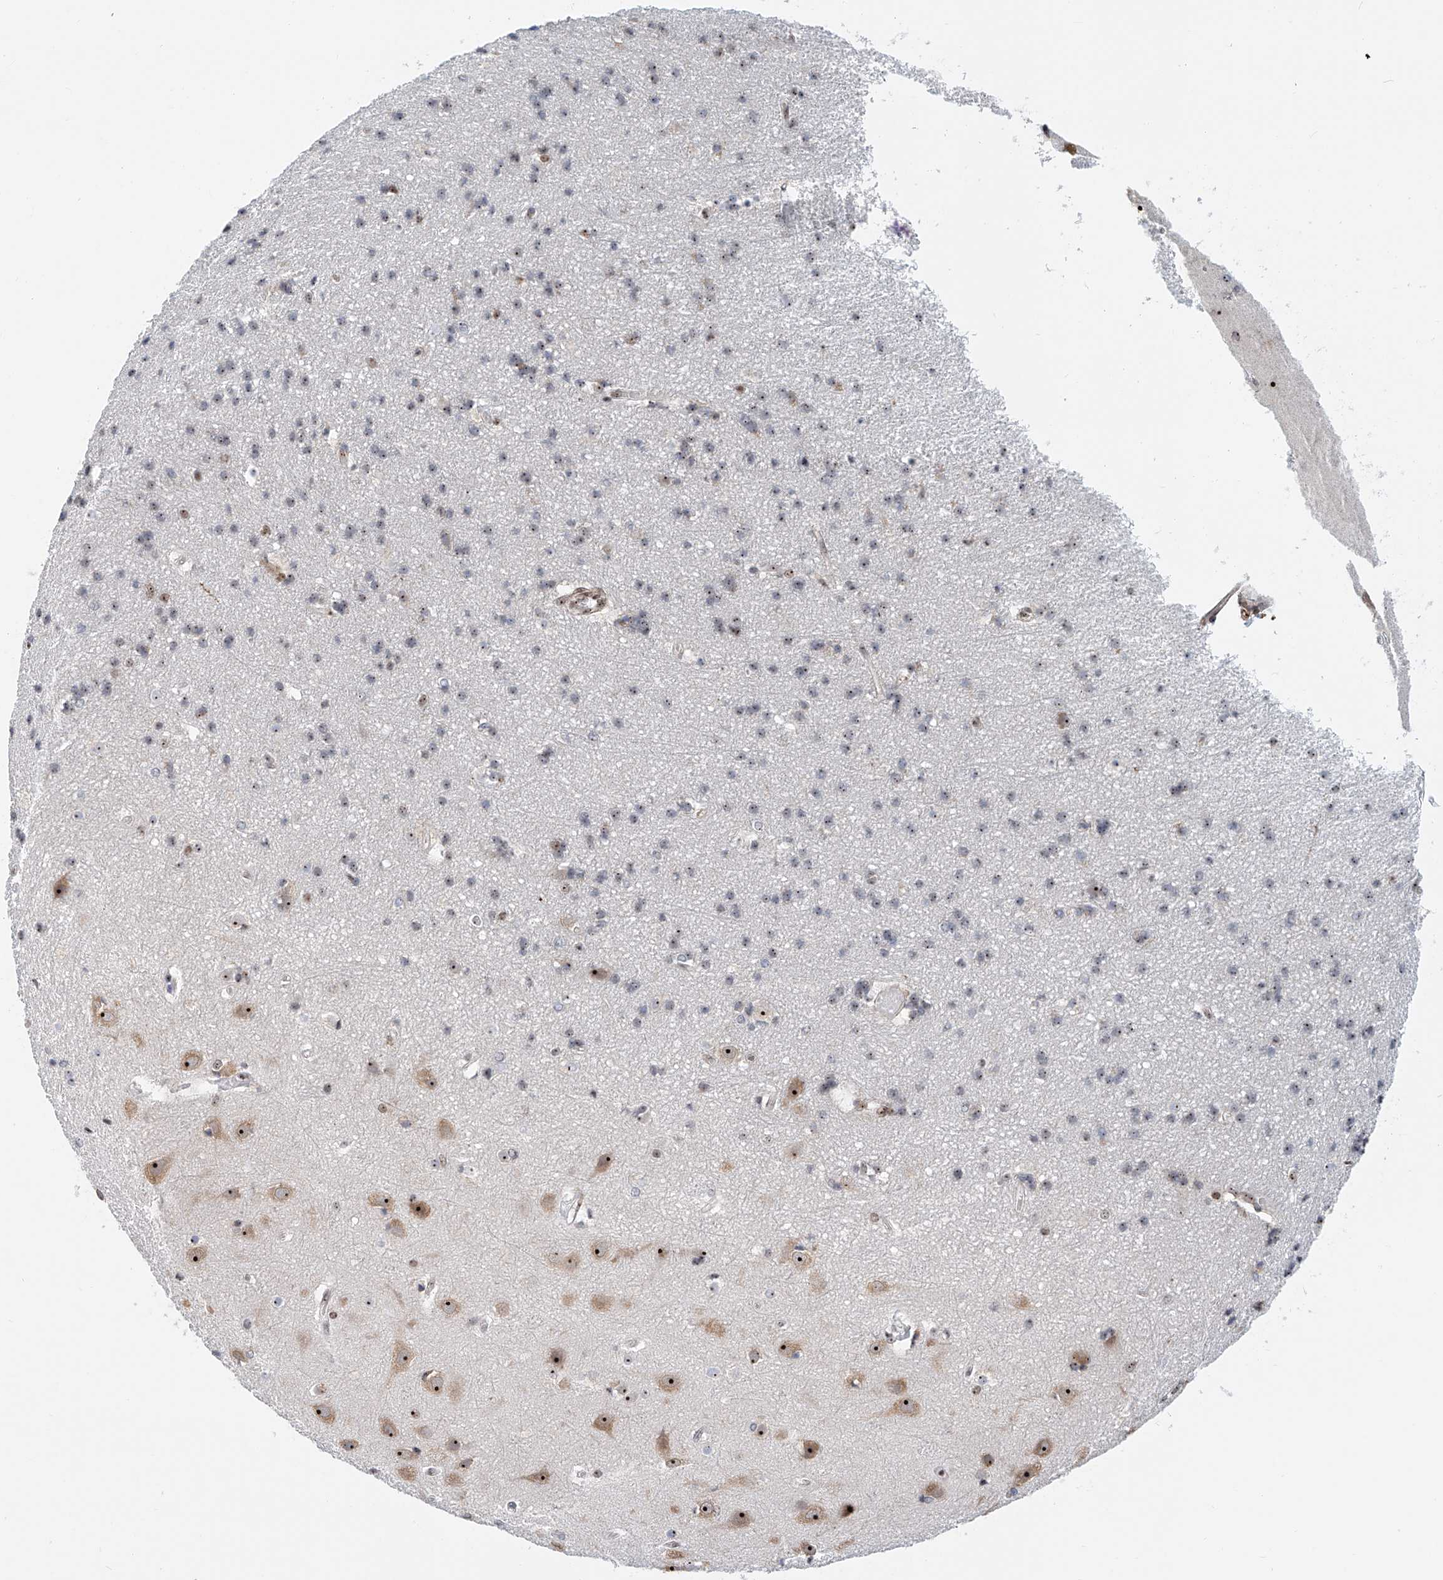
{"staining": {"intensity": "moderate", "quantity": ">75%", "location": "nuclear"}, "tissue": "cerebral cortex", "cell_type": "Endothelial cells", "image_type": "normal", "snomed": [{"axis": "morphology", "description": "Normal tissue, NOS"}, {"axis": "topography", "description": "Cerebral cortex"}], "caption": "Brown immunohistochemical staining in unremarkable cerebral cortex reveals moderate nuclear expression in about >75% of endothelial cells.", "gene": "PRUNE2", "patient": {"sex": "male", "age": 54}}